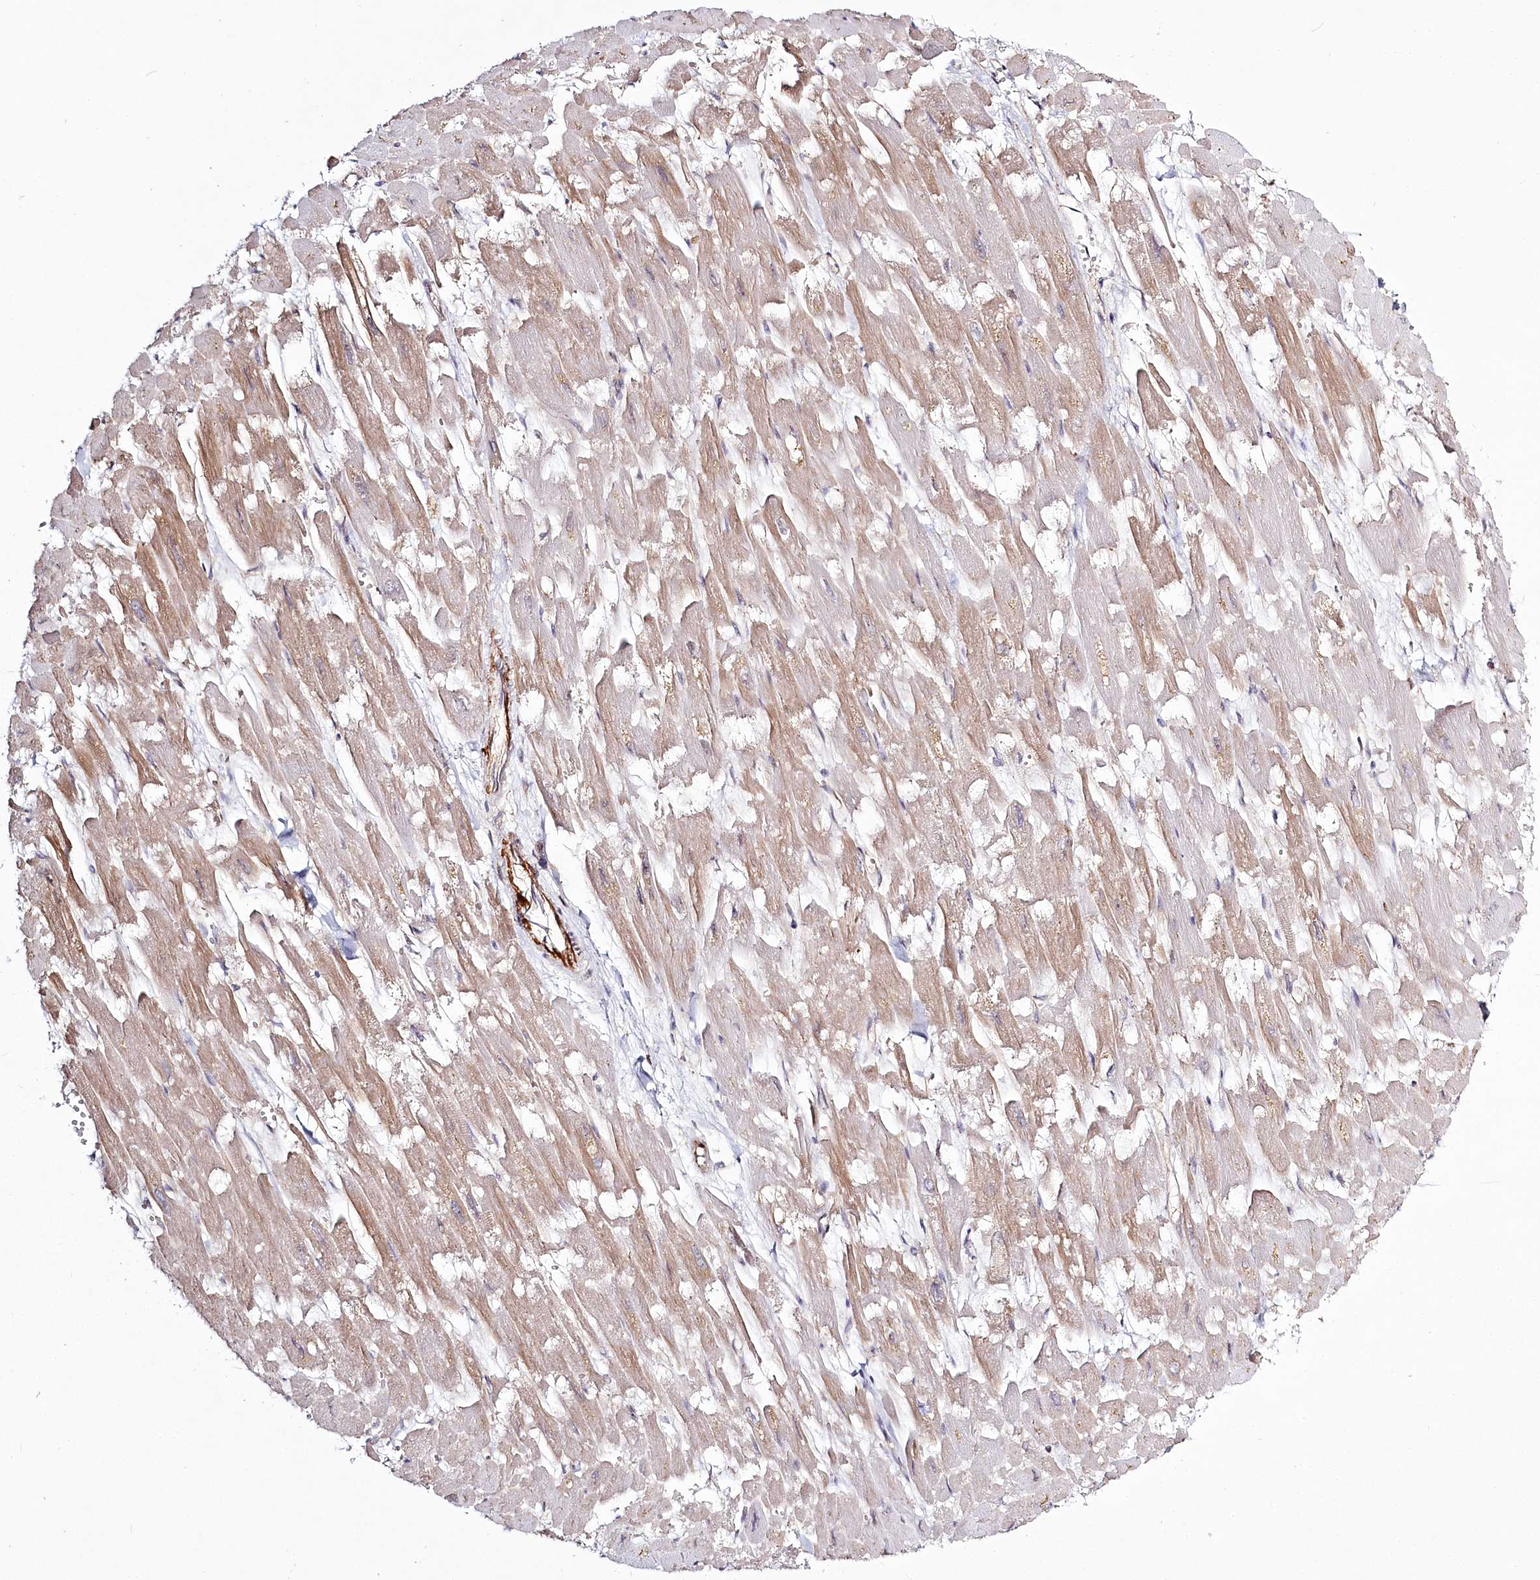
{"staining": {"intensity": "weak", "quantity": "25%-75%", "location": "cytoplasmic/membranous"}, "tissue": "heart muscle", "cell_type": "Cardiomyocytes", "image_type": "normal", "snomed": [{"axis": "morphology", "description": "Normal tissue, NOS"}, {"axis": "topography", "description": "Heart"}], "caption": "Weak cytoplasmic/membranous positivity is appreciated in approximately 25%-75% of cardiomyocytes in unremarkable heart muscle. The staining is performed using DAB (3,3'-diaminobenzidine) brown chromogen to label protein expression. The nuclei are counter-stained blue using hematoxylin.", "gene": "SPINK13", "patient": {"sex": "male", "age": 54}}